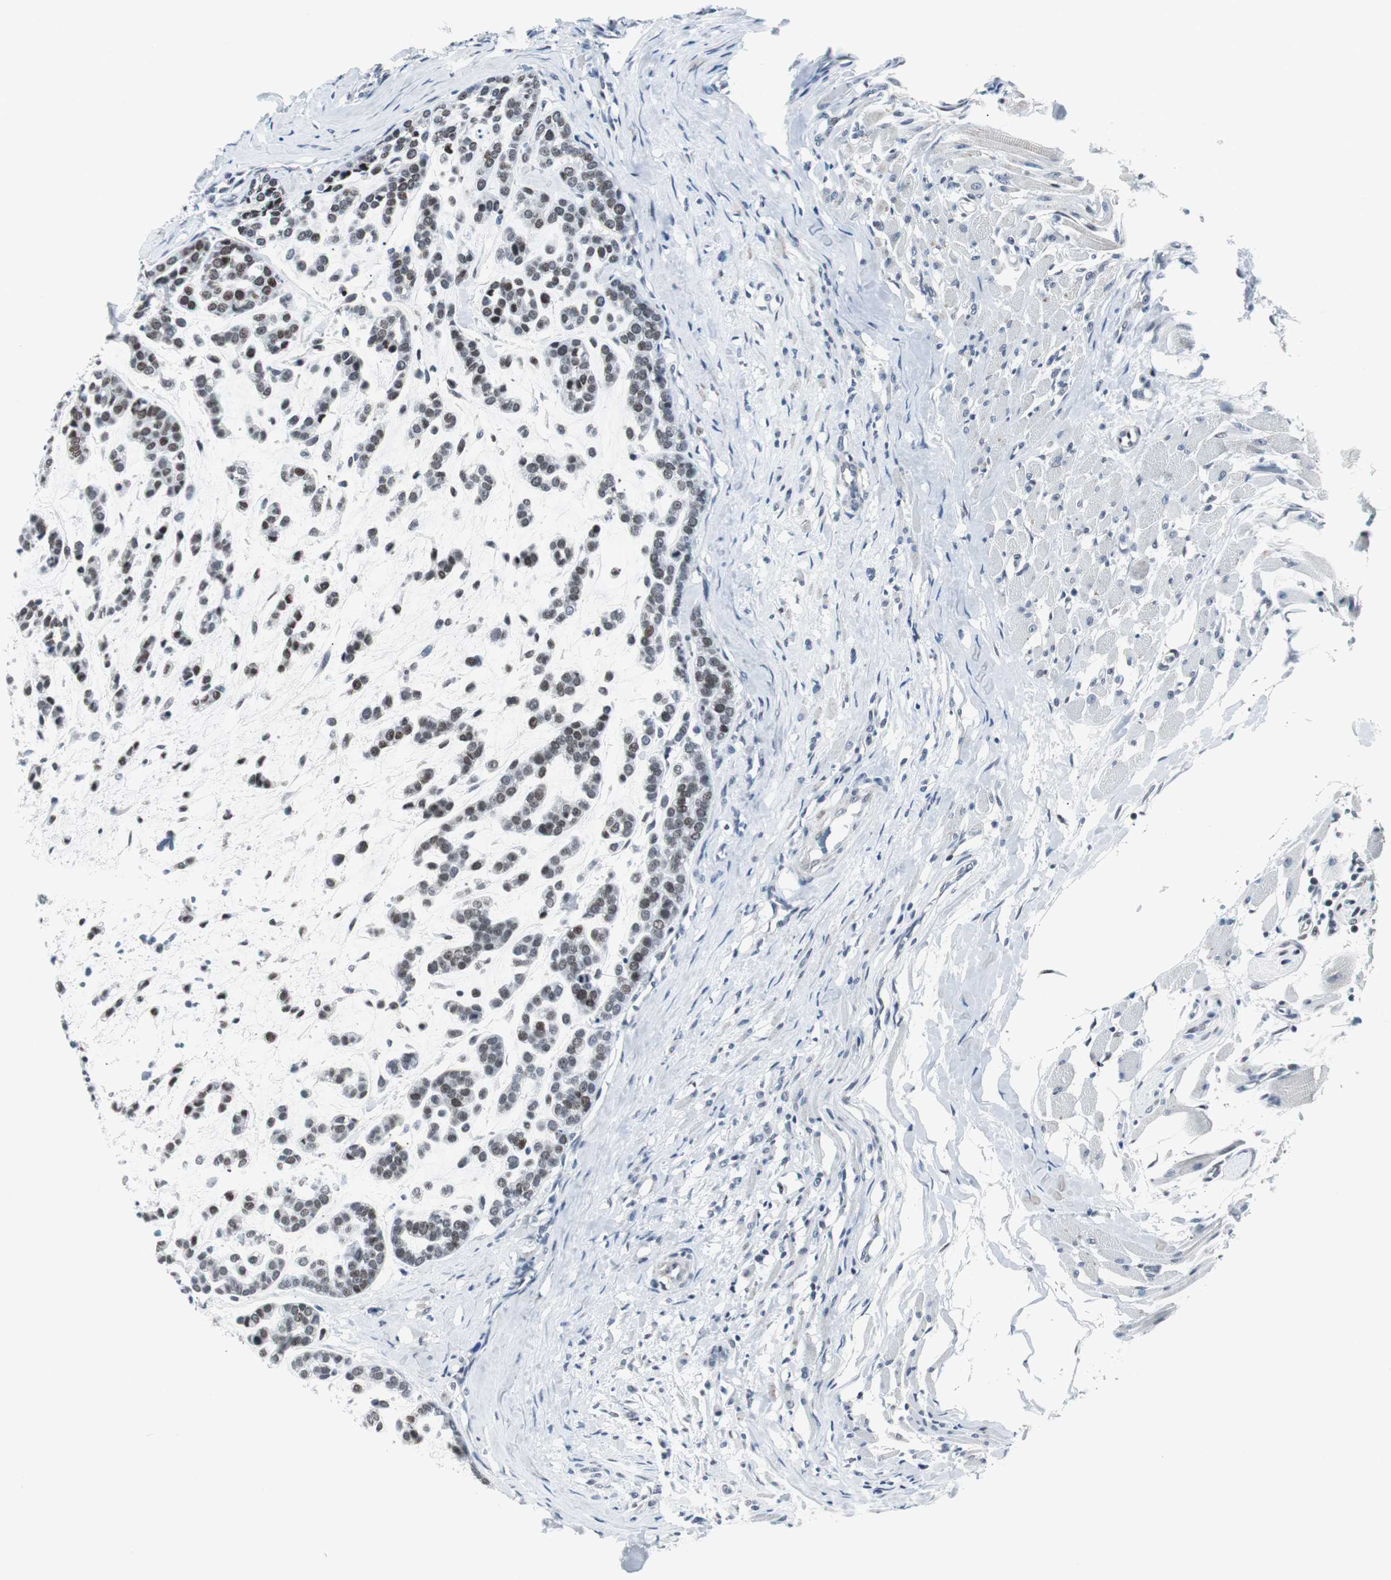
{"staining": {"intensity": "weak", "quantity": ">75%", "location": "nuclear"}, "tissue": "head and neck cancer", "cell_type": "Tumor cells", "image_type": "cancer", "snomed": [{"axis": "morphology", "description": "Adenocarcinoma, NOS"}, {"axis": "morphology", "description": "Adenoma, NOS"}, {"axis": "topography", "description": "Head-Neck"}], "caption": "Protein staining of adenoma (head and neck) tissue exhibits weak nuclear staining in about >75% of tumor cells.", "gene": "MTA1", "patient": {"sex": "female", "age": 55}}